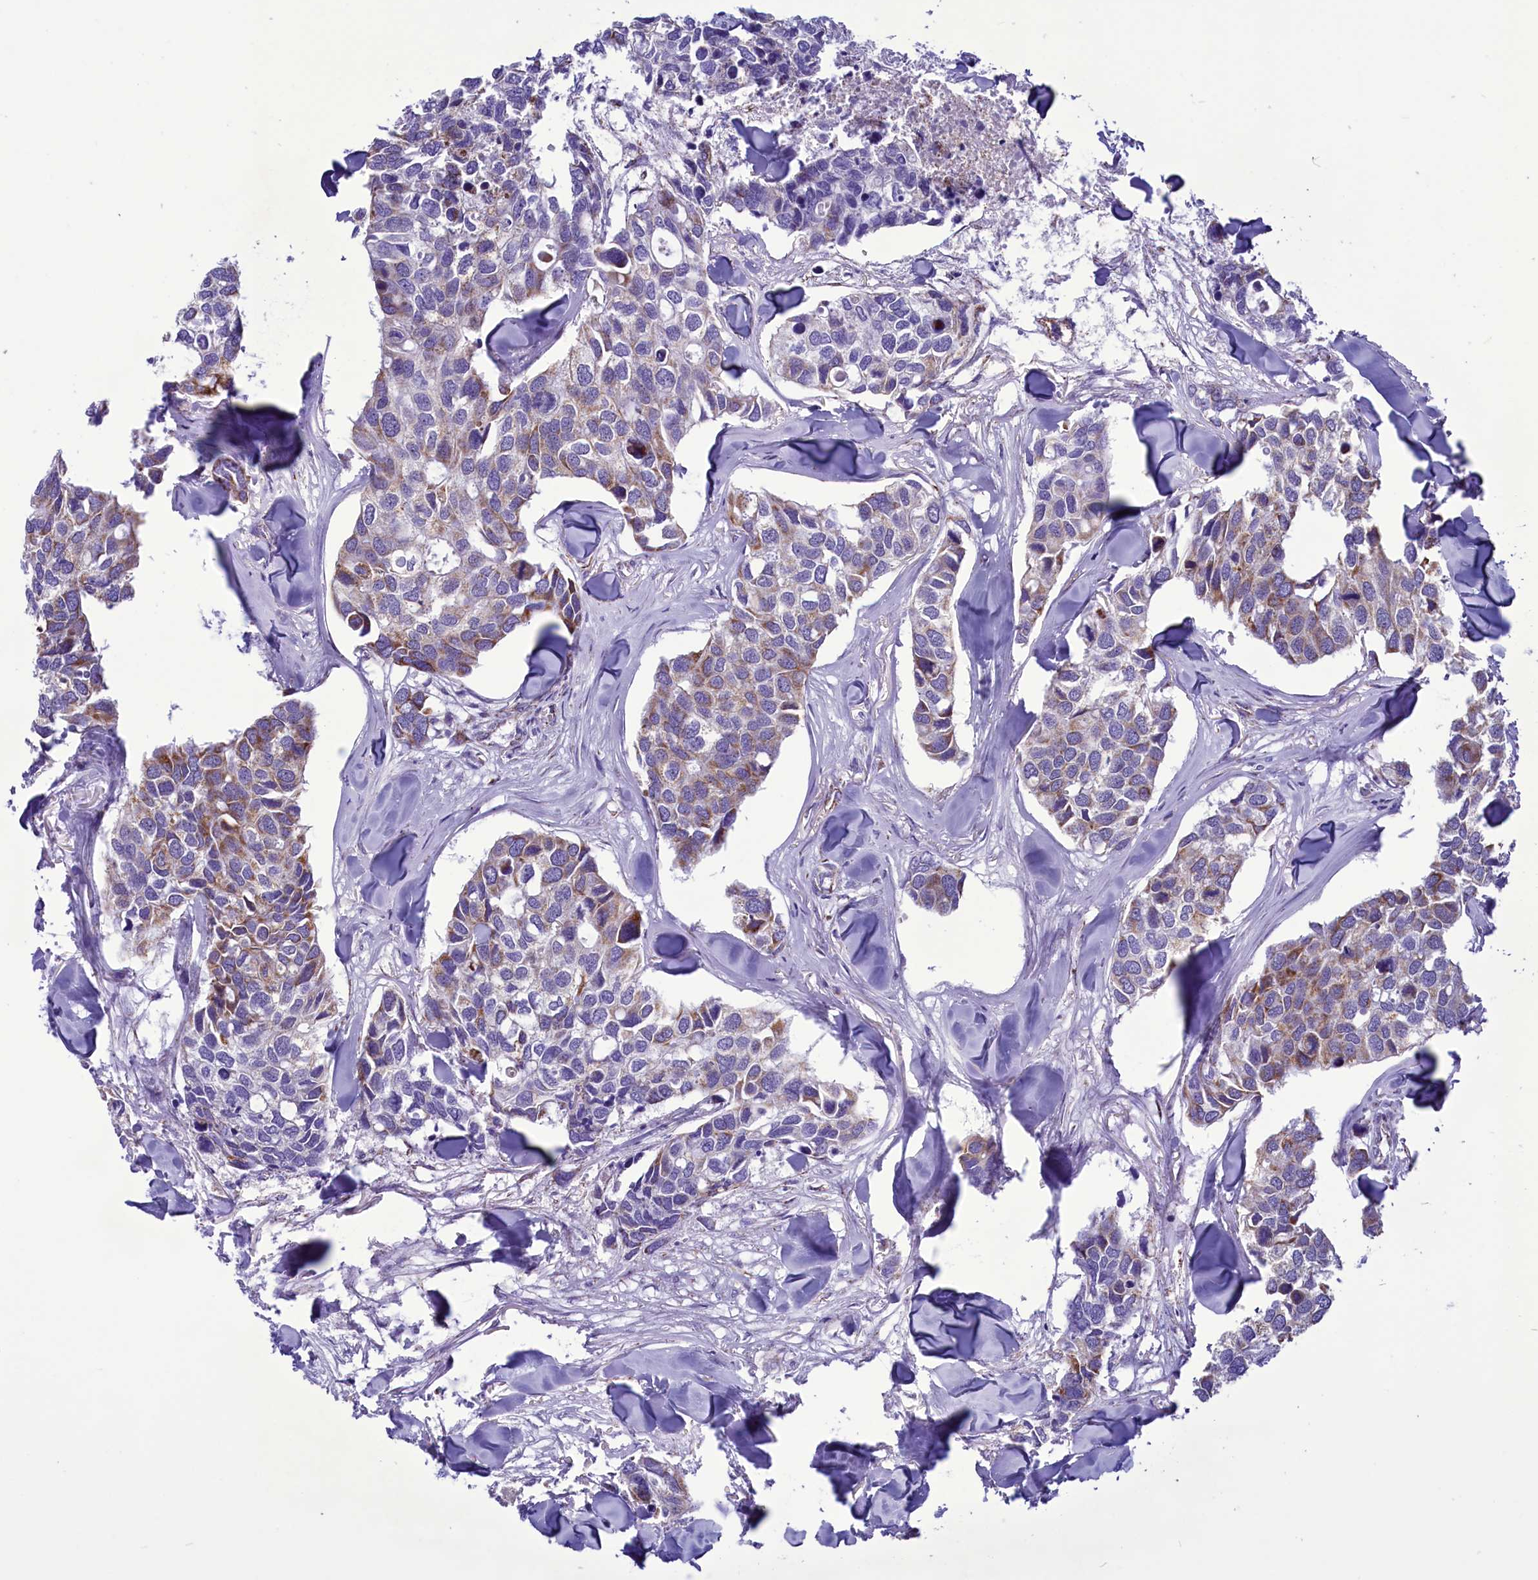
{"staining": {"intensity": "moderate", "quantity": "<25%", "location": "cytoplasmic/membranous"}, "tissue": "breast cancer", "cell_type": "Tumor cells", "image_type": "cancer", "snomed": [{"axis": "morphology", "description": "Duct carcinoma"}, {"axis": "topography", "description": "Breast"}], "caption": "IHC micrograph of neoplastic tissue: breast cancer (intraductal carcinoma) stained using IHC exhibits low levels of moderate protein expression localized specifically in the cytoplasmic/membranous of tumor cells, appearing as a cytoplasmic/membranous brown color.", "gene": "ICA1L", "patient": {"sex": "female", "age": 83}}